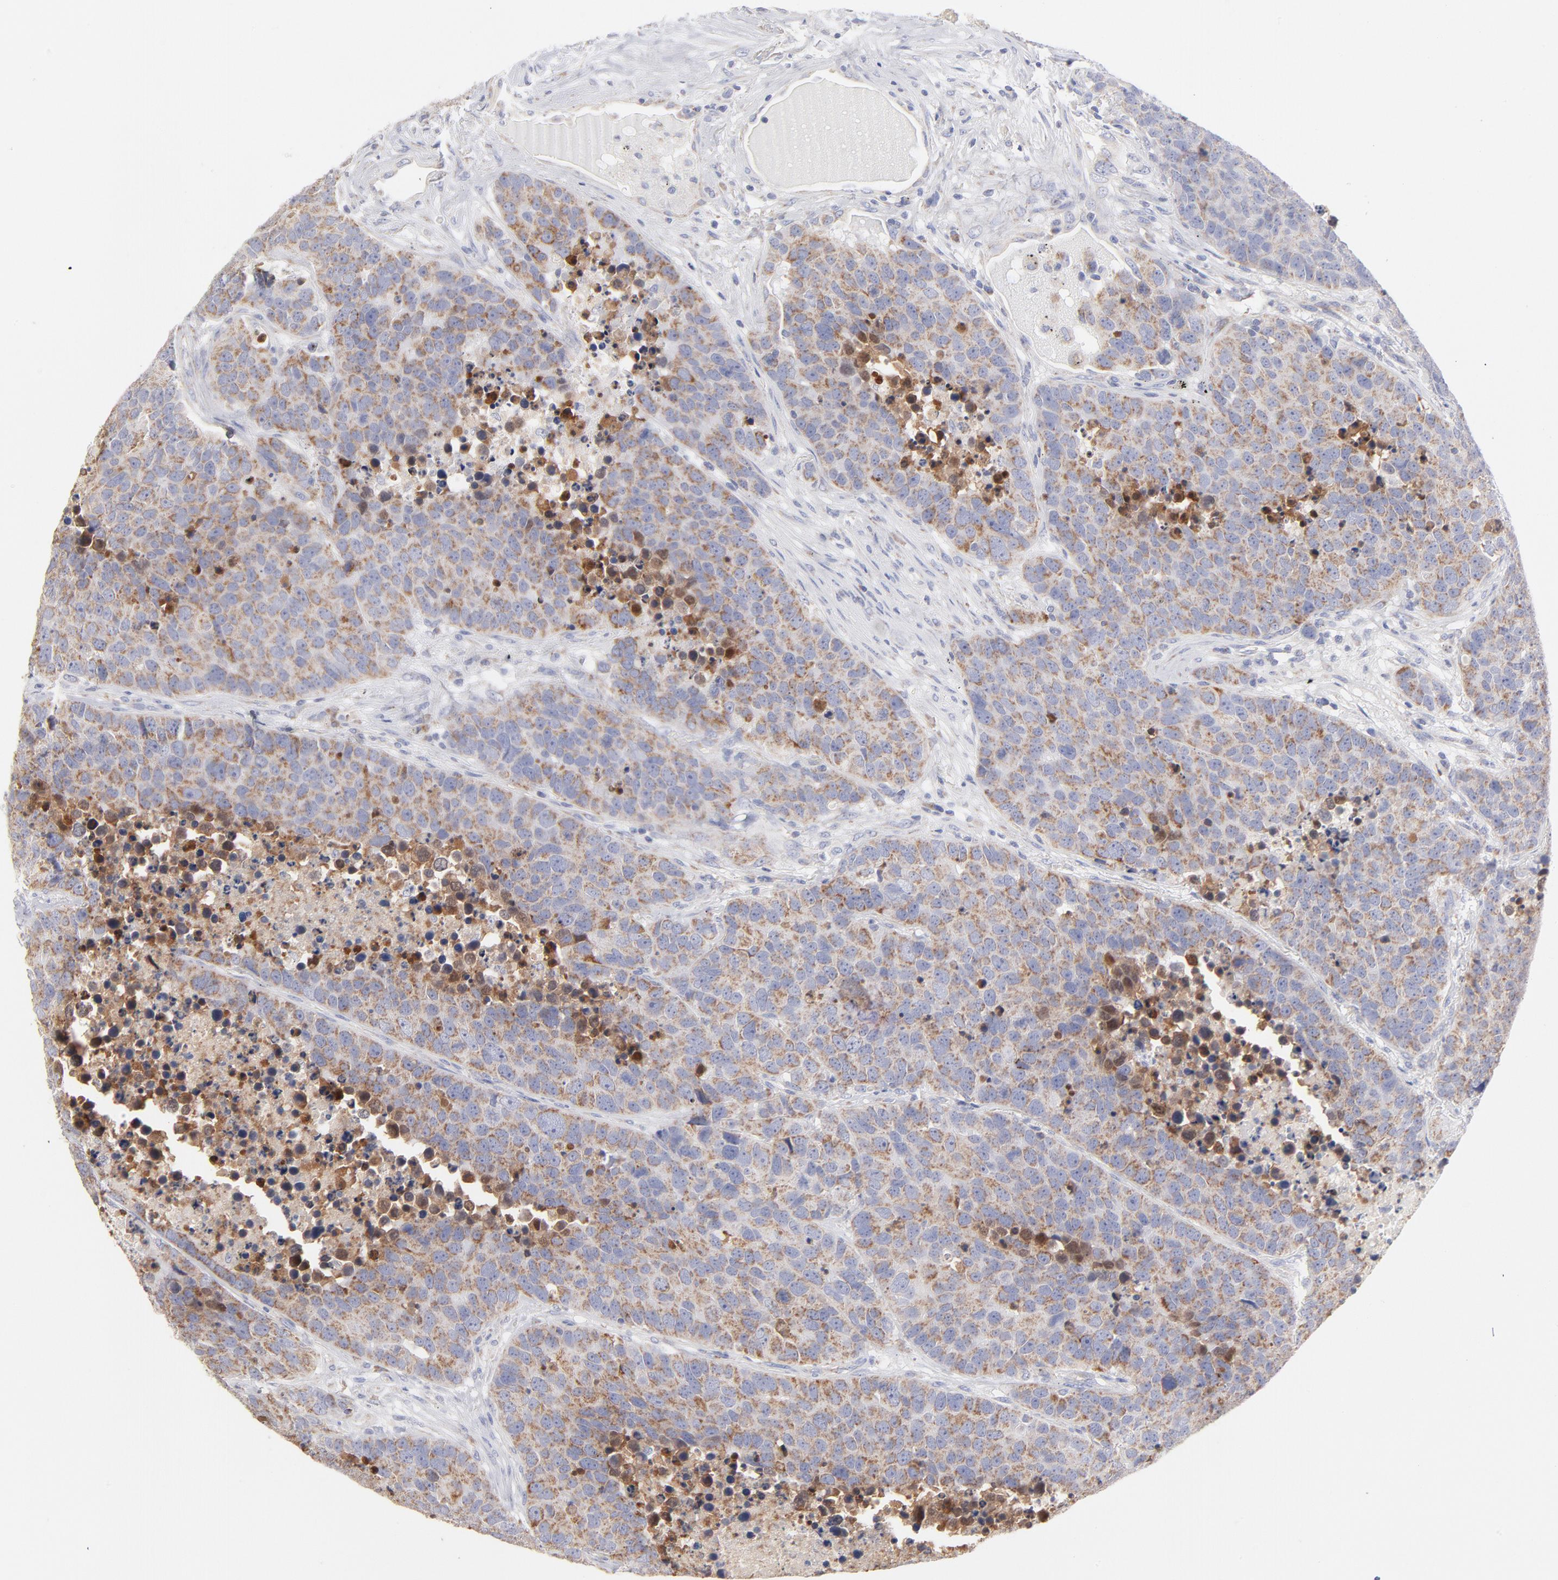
{"staining": {"intensity": "negative", "quantity": "none", "location": "none"}, "tissue": "carcinoid", "cell_type": "Tumor cells", "image_type": "cancer", "snomed": [{"axis": "morphology", "description": "Carcinoid, malignant, NOS"}, {"axis": "topography", "description": "Lung"}], "caption": "Carcinoid was stained to show a protein in brown. There is no significant expression in tumor cells.", "gene": "TIMM8A", "patient": {"sex": "male", "age": 60}}